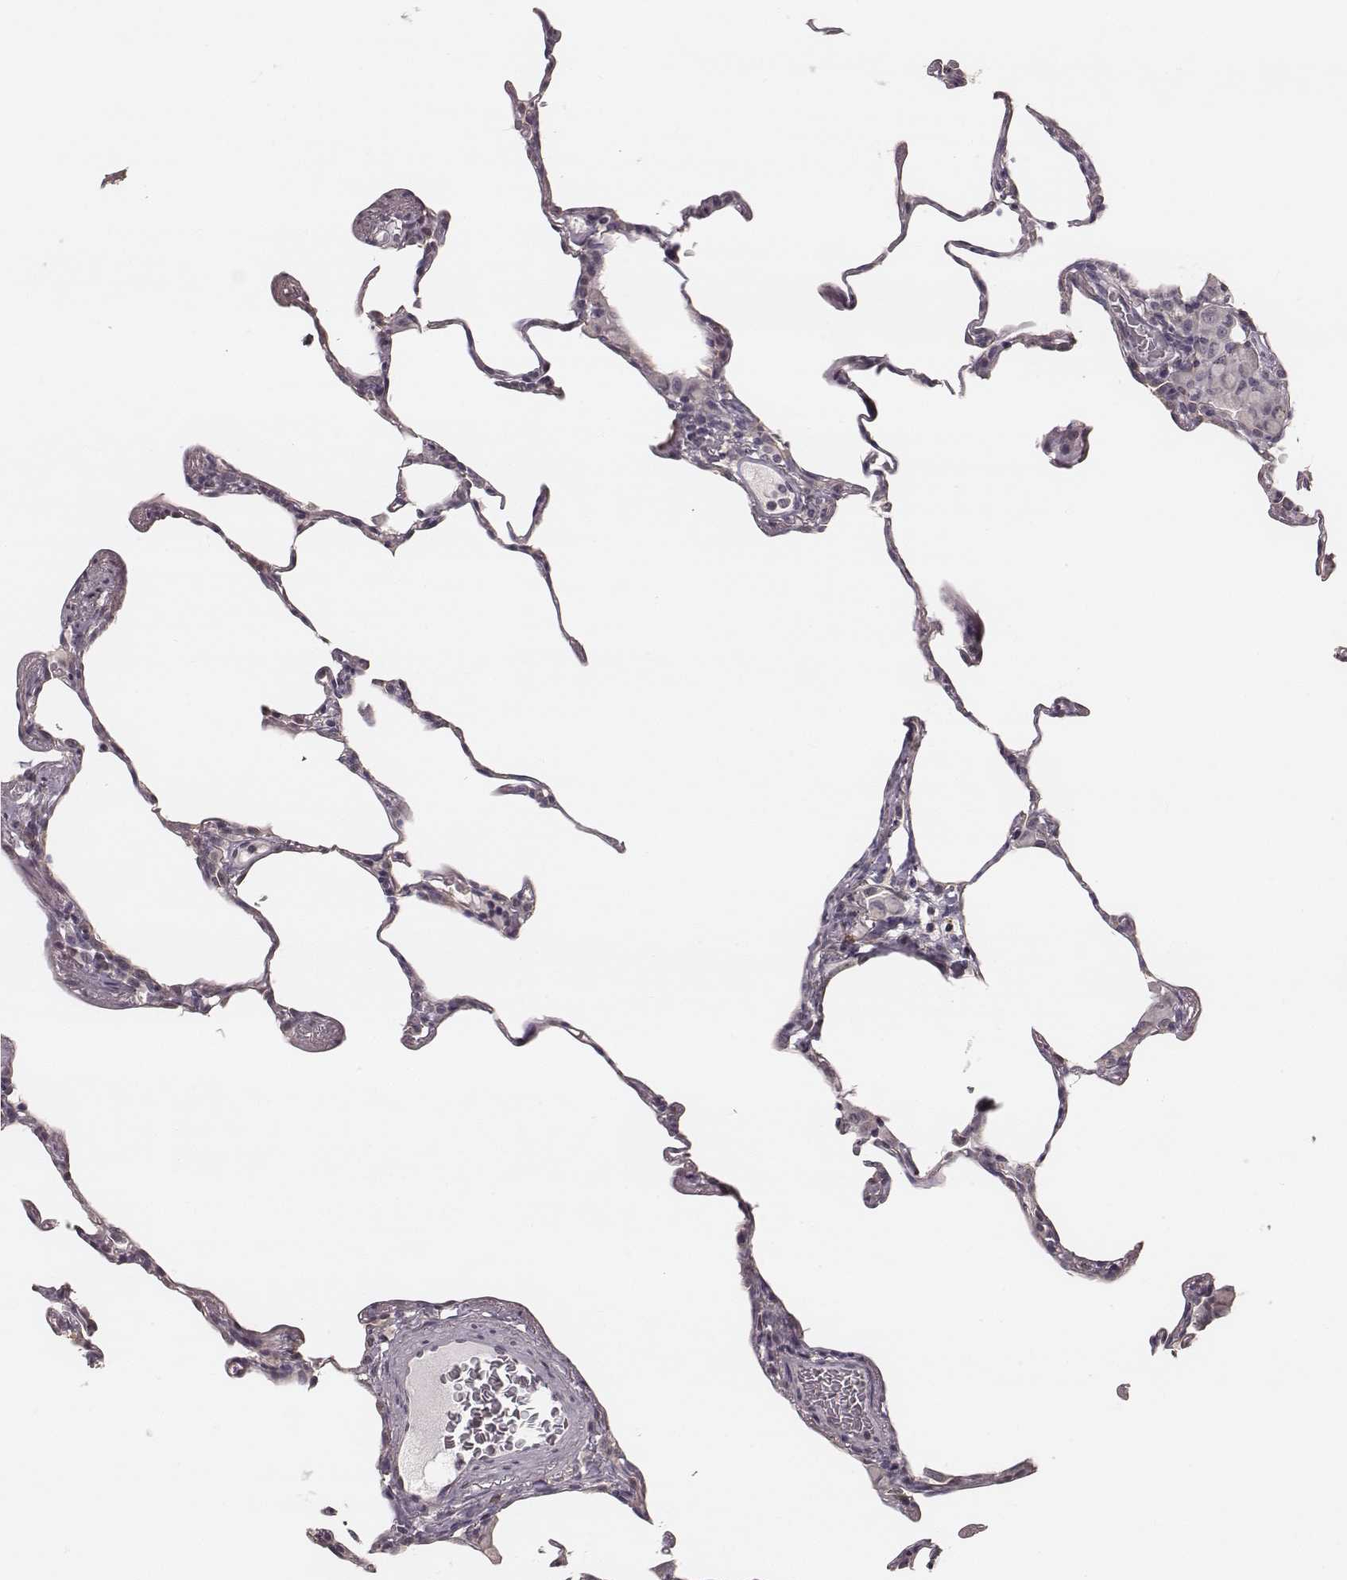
{"staining": {"intensity": "negative", "quantity": "none", "location": "none"}, "tissue": "lung", "cell_type": "Alveolar cells", "image_type": "normal", "snomed": [{"axis": "morphology", "description": "Normal tissue, NOS"}, {"axis": "topography", "description": "Lung"}], "caption": "A micrograph of human lung is negative for staining in alveolar cells. (Brightfield microscopy of DAB (3,3'-diaminobenzidine) immunohistochemistry (IHC) at high magnification).", "gene": "LY6K", "patient": {"sex": "female", "age": 57}}